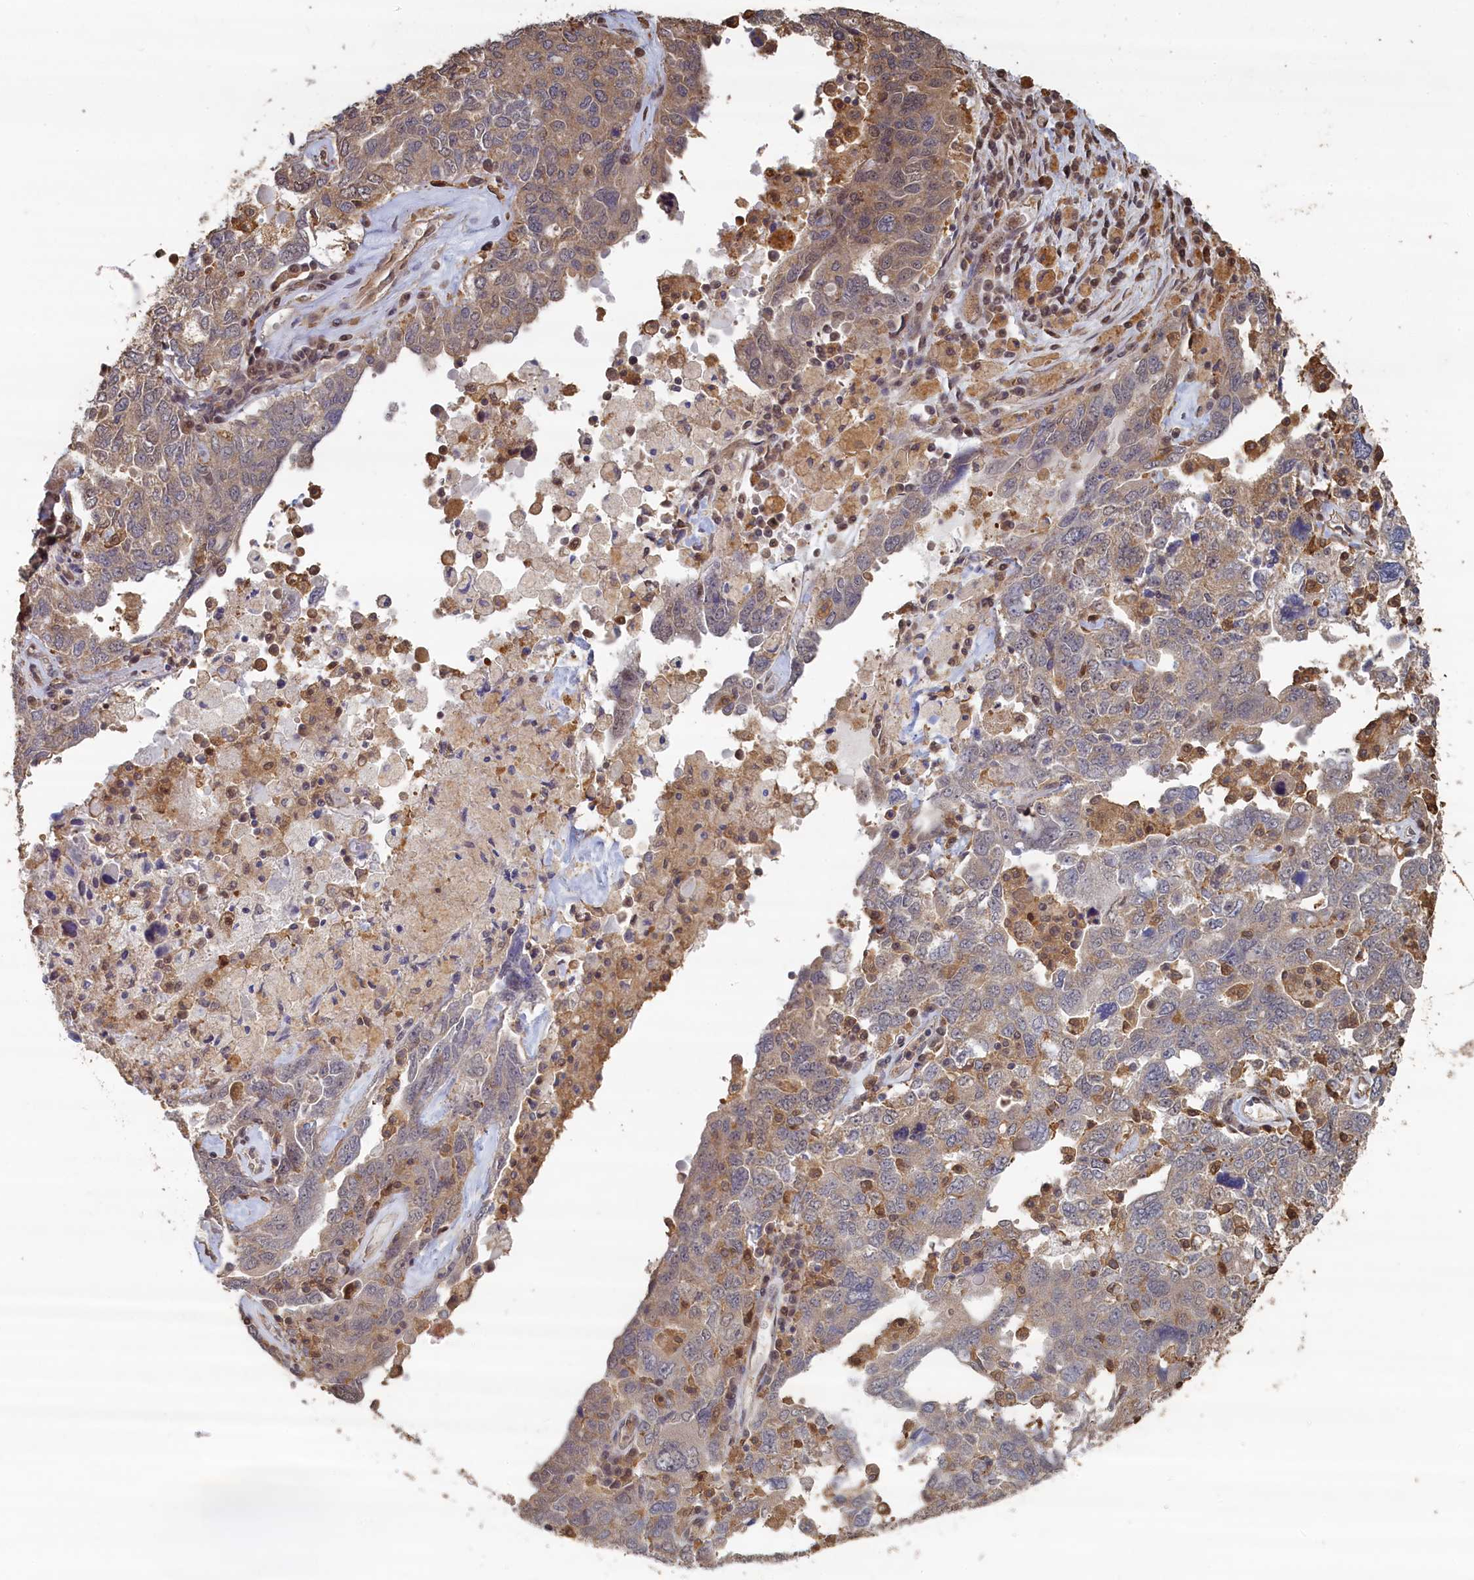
{"staining": {"intensity": "weak", "quantity": "25%-75%", "location": "cytoplasmic/membranous"}, "tissue": "ovarian cancer", "cell_type": "Tumor cells", "image_type": "cancer", "snomed": [{"axis": "morphology", "description": "Carcinoma, endometroid"}, {"axis": "topography", "description": "Ovary"}], "caption": "Tumor cells exhibit low levels of weak cytoplasmic/membranous positivity in about 25%-75% of cells in human ovarian endometroid carcinoma.", "gene": "UCHL3", "patient": {"sex": "female", "age": 62}}